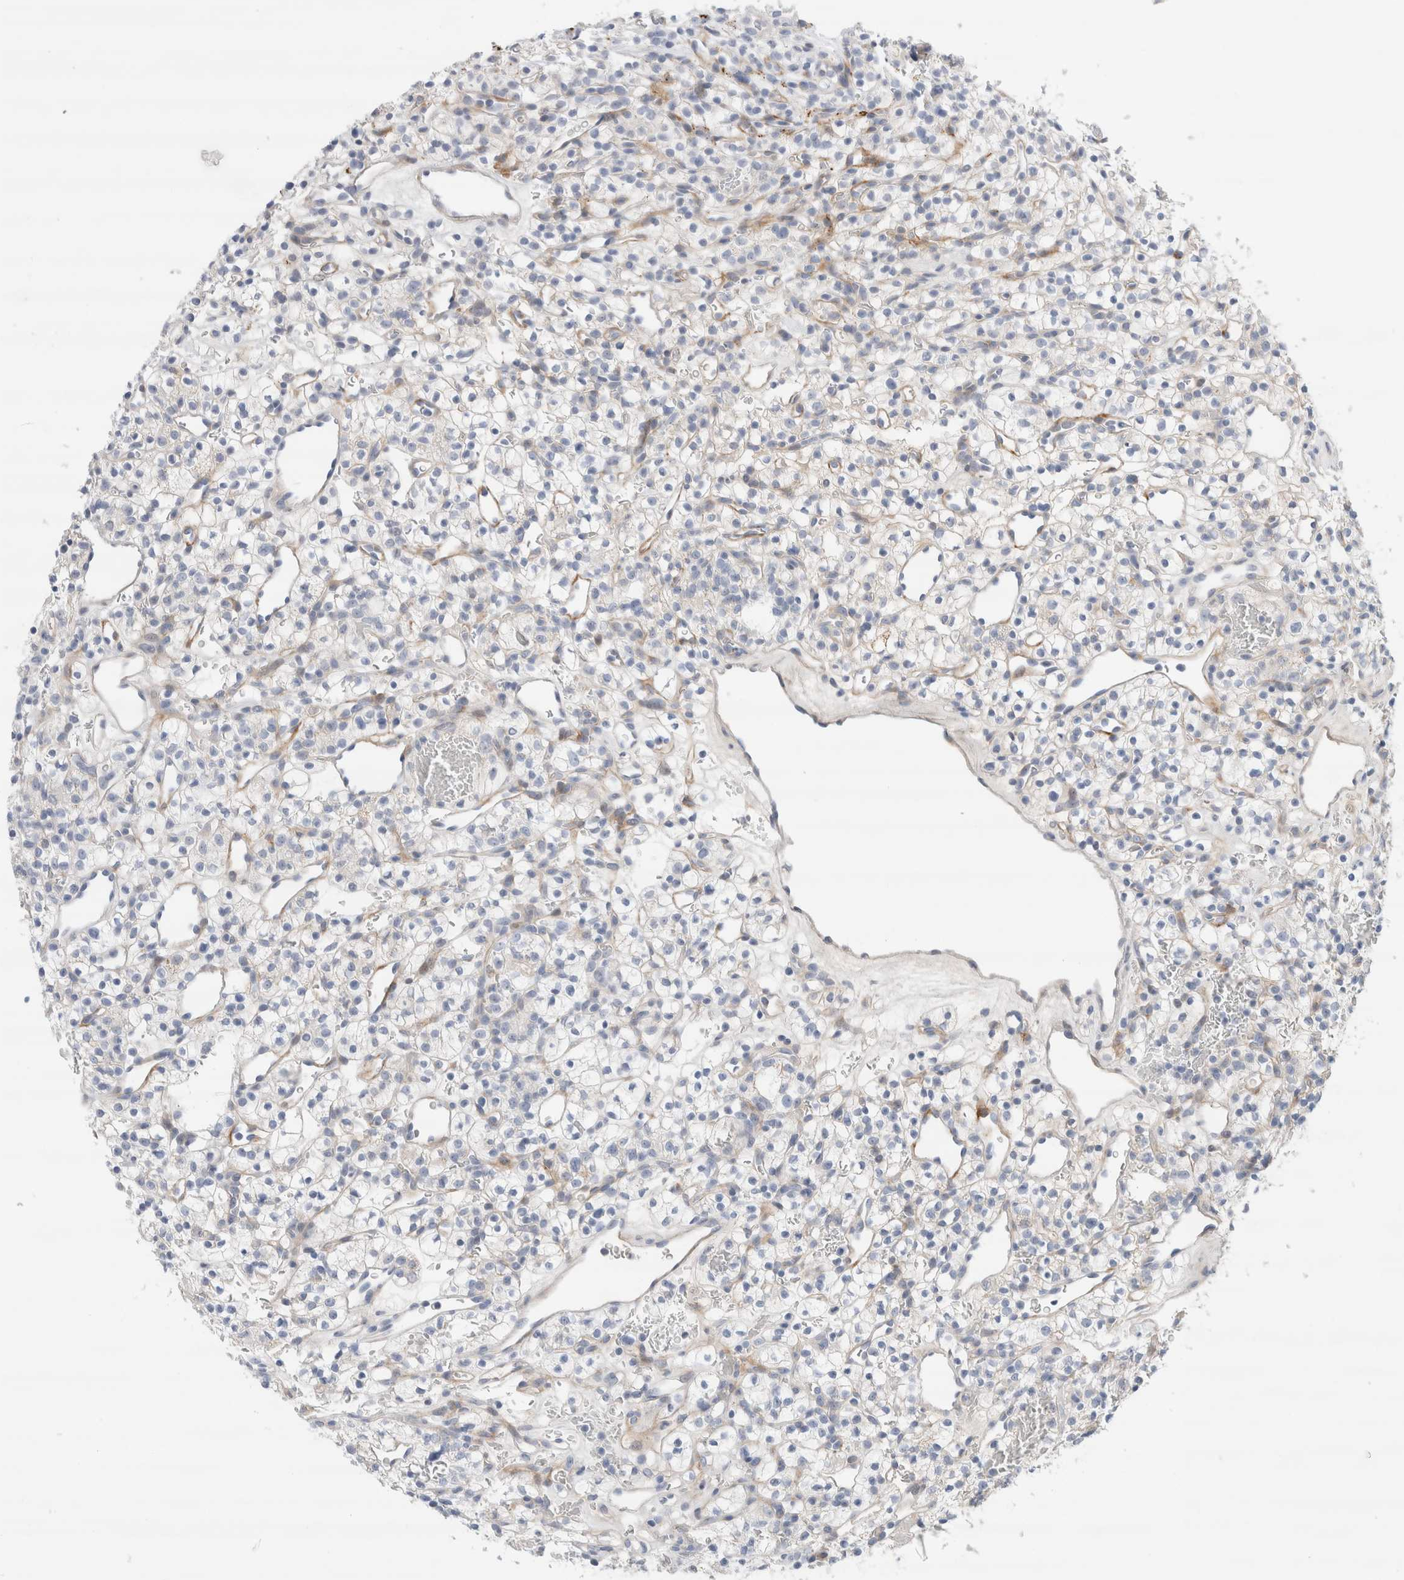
{"staining": {"intensity": "negative", "quantity": "none", "location": "none"}, "tissue": "renal cancer", "cell_type": "Tumor cells", "image_type": "cancer", "snomed": [{"axis": "morphology", "description": "Adenocarcinoma, NOS"}, {"axis": "topography", "description": "Kidney"}], "caption": "Adenocarcinoma (renal) was stained to show a protein in brown. There is no significant staining in tumor cells.", "gene": "ECHDC2", "patient": {"sex": "female", "age": 57}}